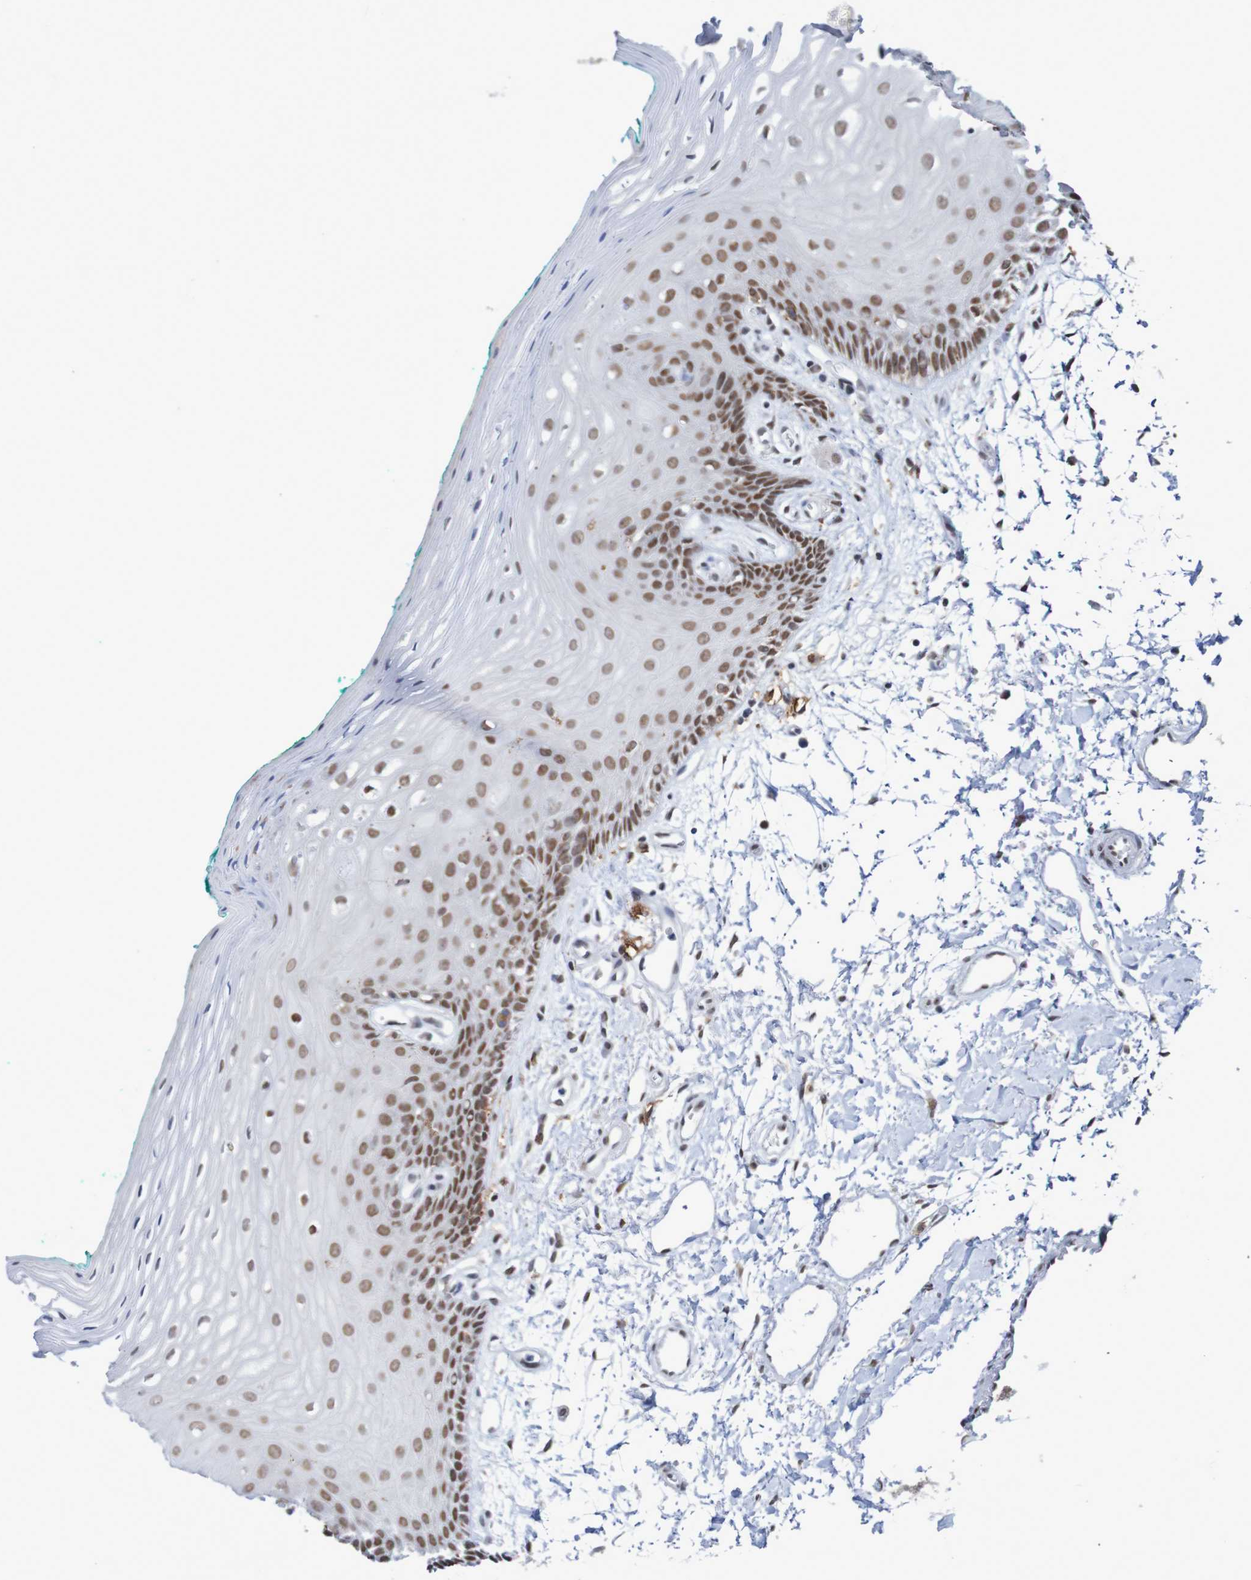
{"staining": {"intensity": "moderate", "quantity": ">75%", "location": "nuclear"}, "tissue": "oral mucosa", "cell_type": "Squamous epithelial cells", "image_type": "normal", "snomed": [{"axis": "morphology", "description": "Normal tissue, NOS"}, {"axis": "topography", "description": "Skeletal muscle"}, {"axis": "topography", "description": "Oral tissue"}, {"axis": "topography", "description": "Peripheral nerve tissue"}], "caption": "IHC micrograph of unremarkable human oral mucosa stained for a protein (brown), which demonstrates medium levels of moderate nuclear positivity in about >75% of squamous epithelial cells.", "gene": "MRTFB", "patient": {"sex": "female", "age": 84}}